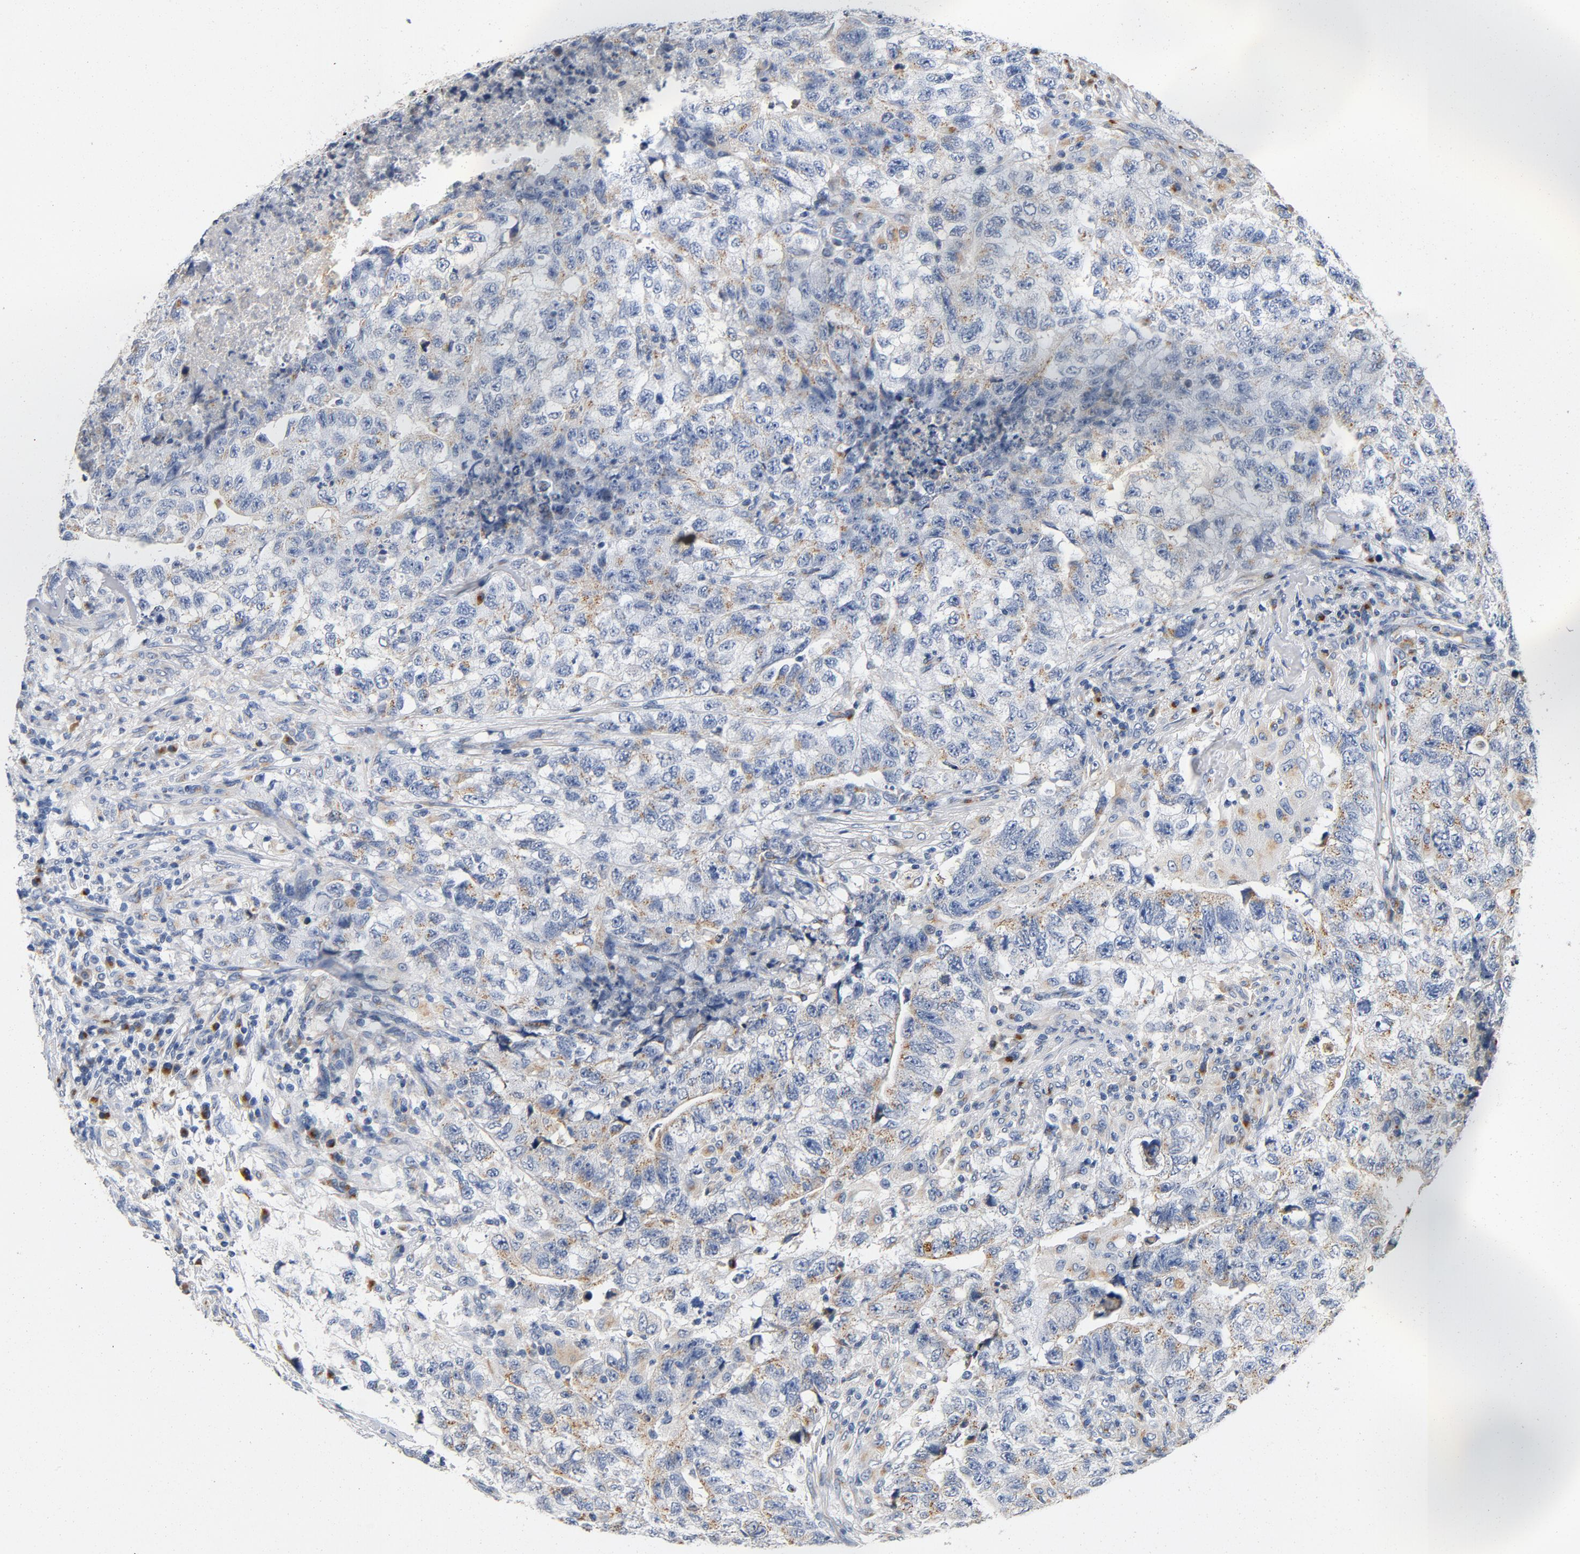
{"staining": {"intensity": "negative", "quantity": "none", "location": "none"}, "tissue": "testis cancer", "cell_type": "Tumor cells", "image_type": "cancer", "snomed": [{"axis": "morphology", "description": "Carcinoma, Embryonal, NOS"}, {"axis": "topography", "description": "Testis"}], "caption": "An IHC histopathology image of testis embryonal carcinoma is shown. There is no staining in tumor cells of testis embryonal carcinoma.", "gene": "LMAN2", "patient": {"sex": "male", "age": 21}}